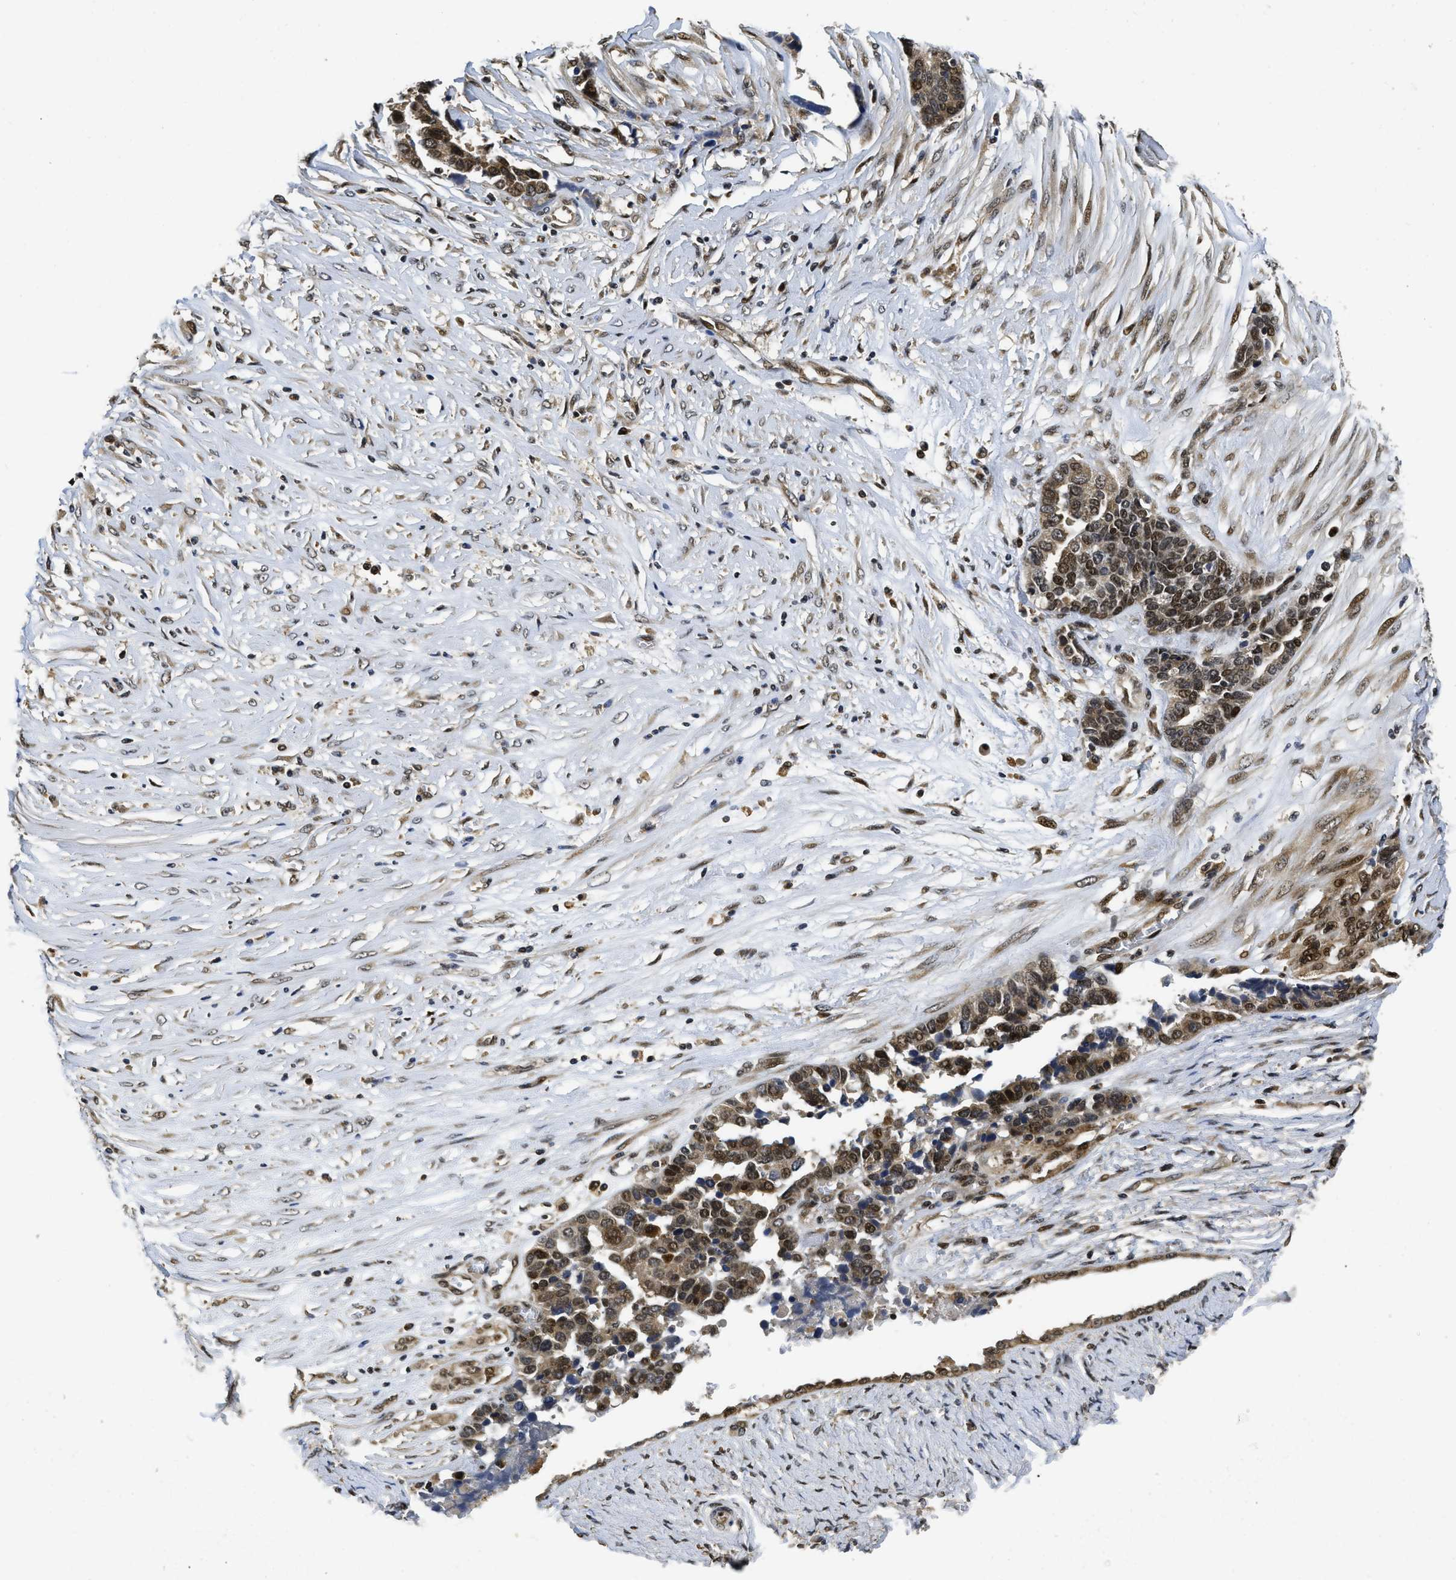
{"staining": {"intensity": "moderate", "quantity": ">75%", "location": "cytoplasmic/membranous,nuclear"}, "tissue": "ovarian cancer", "cell_type": "Tumor cells", "image_type": "cancer", "snomed": [{"axis": "morphology", "description": "Cystadenocarcinoma, serous, NOS"}, {"axis": "topography", "description": "Ovary"}], "caption": "Moderate cytoplasmic/membranous and nuclear expression for a protein is seen in approximately >75% of tumor cells of ovarian cancer (serous cystadenocarcinoma) using immunohistochemistry.", "gene": "ADSL", "patient": {"sex": "female", "age": 44}}